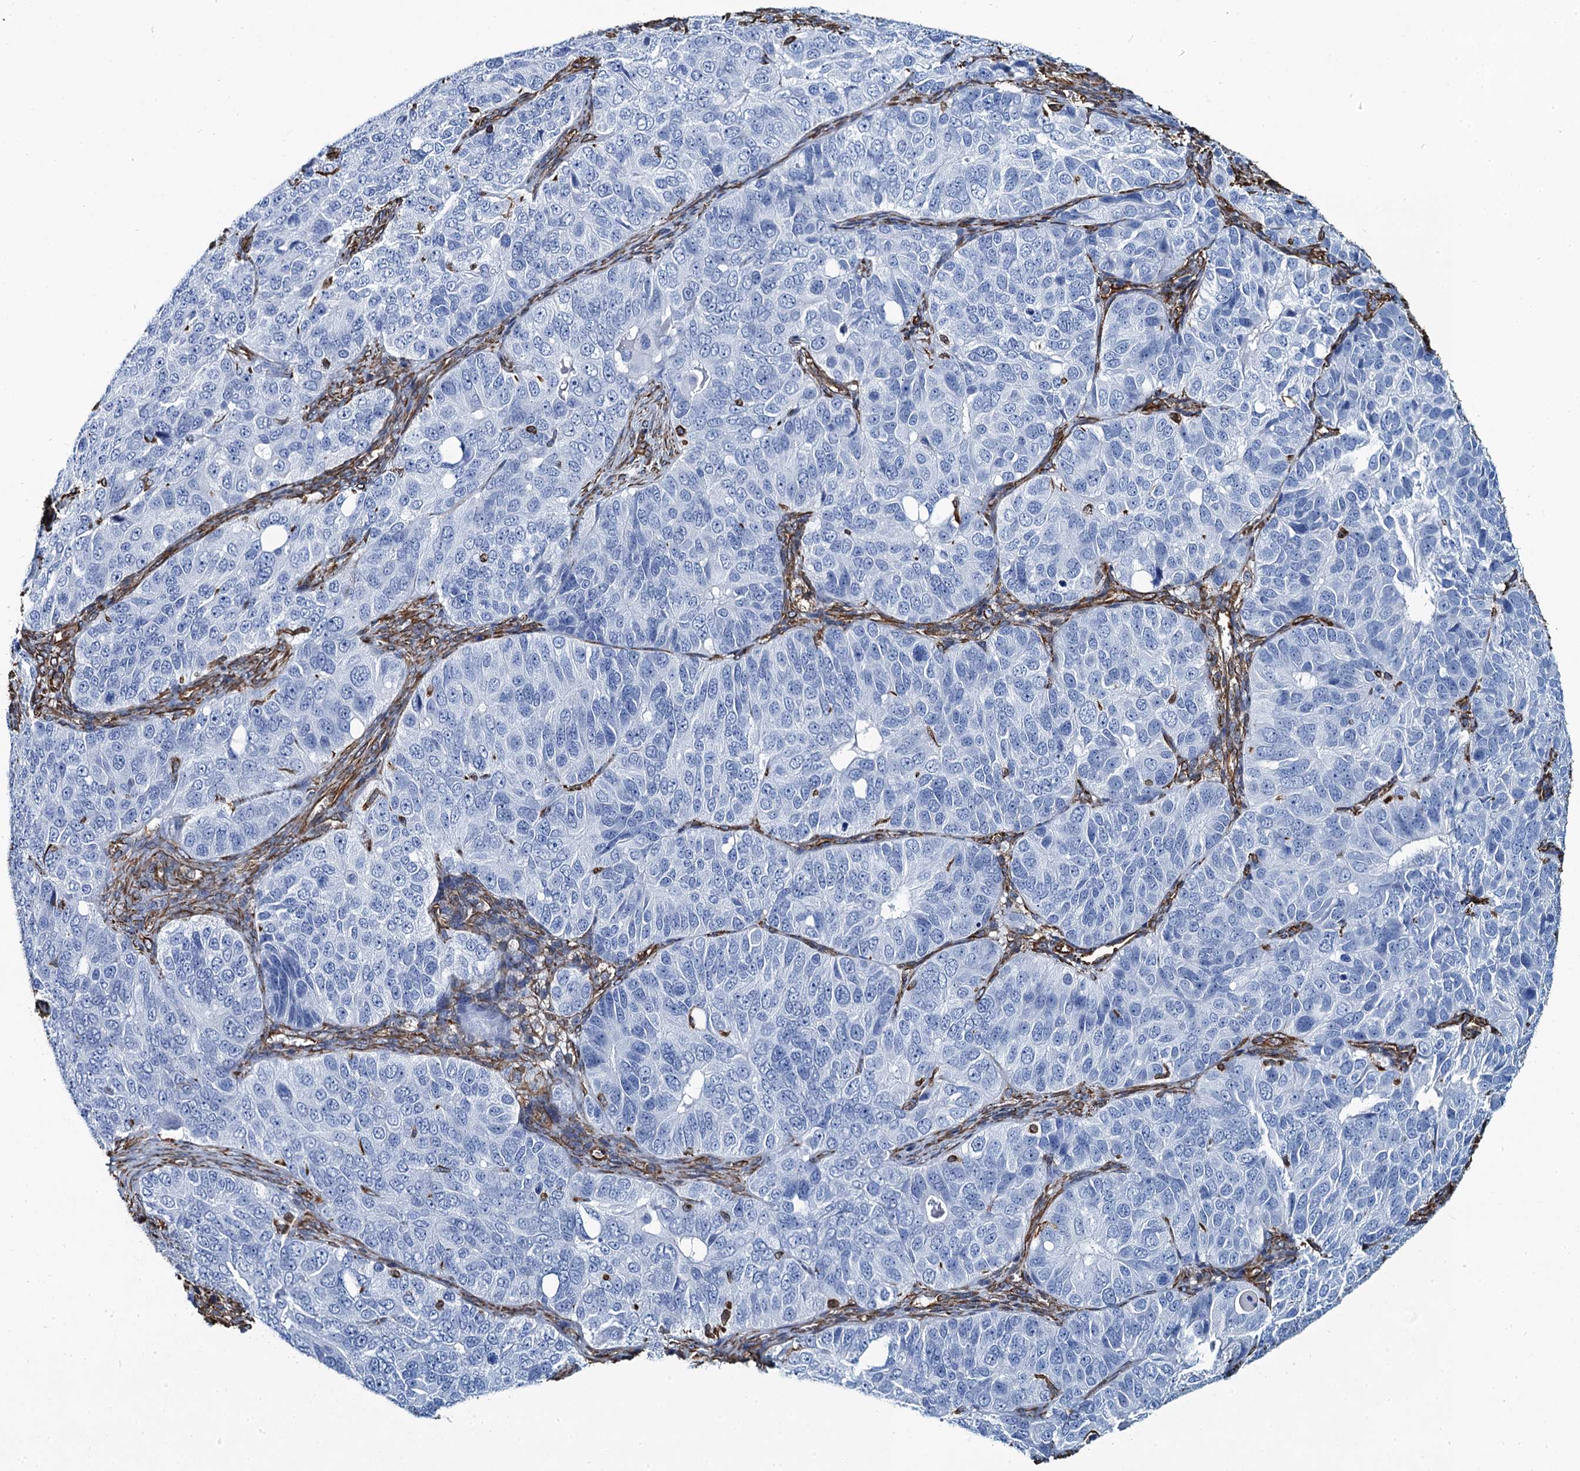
{"staining": {"intensity": "negative", "quantity": "none", "location": "none"}, "tissue": "ovarian cancer", "cell_type": "Tumor cells", "image_type": "cancer", "snomed": [{"axis": "morphology", "description": "Carcinoma, endometroid"}, {"axis": "topography", "description": "Ovary"}], "caption": "This is a image of immunohistochemistry staining of ovarian cancer, which shows no expression in tumor cells.", "gene": "PGM2", "patient": {"sex": "female", "age": 51}}